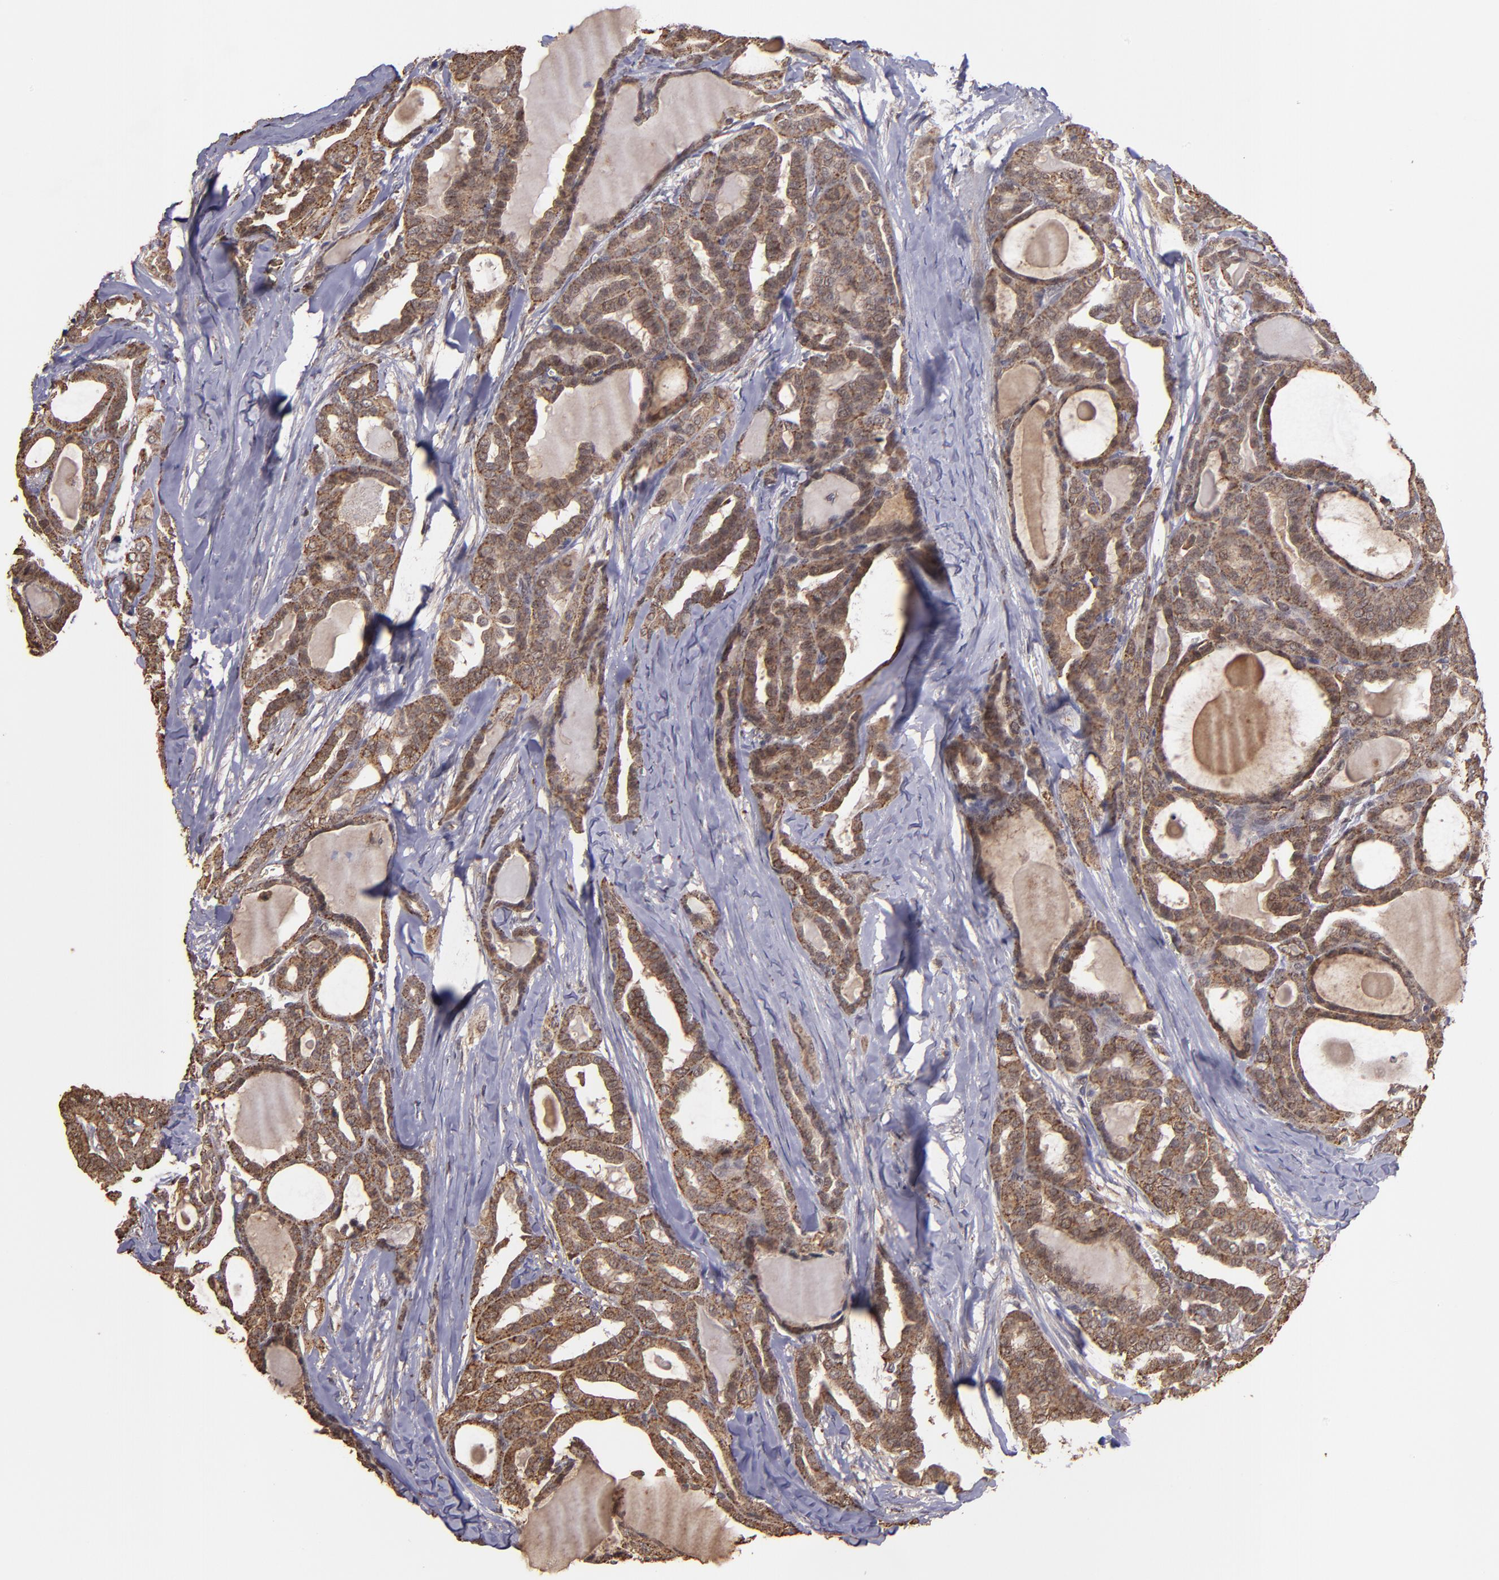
{"staining": {"intensity": "moderate", "quantity": ">75%", "location": "cytoplasmic/membranous,nuclear"}, "tissue": "thyroid cancer", "cell_type": "Tumor cells", "image_type": "cancer", "snomed": [{"axis": "morphology", "description": "Carcinoma, NOS"}, {"axis": "topography", "description": "Thyroid gland"}], "caption": "Immunohistochemistry staining of carcinoma (thyroid), which demonstrates medium levels of moderate cytoplasmic/membranous and nuclear expression in approximately >75% of tumor cells indicating moderate cytoplasmic/membranous and nuclear protein positivity. The staining was performed using DAB (3,3'-diaminobenzidine) (brown) for protein detection and nuclei were counterstained in hematoxylin (blue).", "gene": "SIPA1L1", "patient": {"sex": "female", "age": 91}}